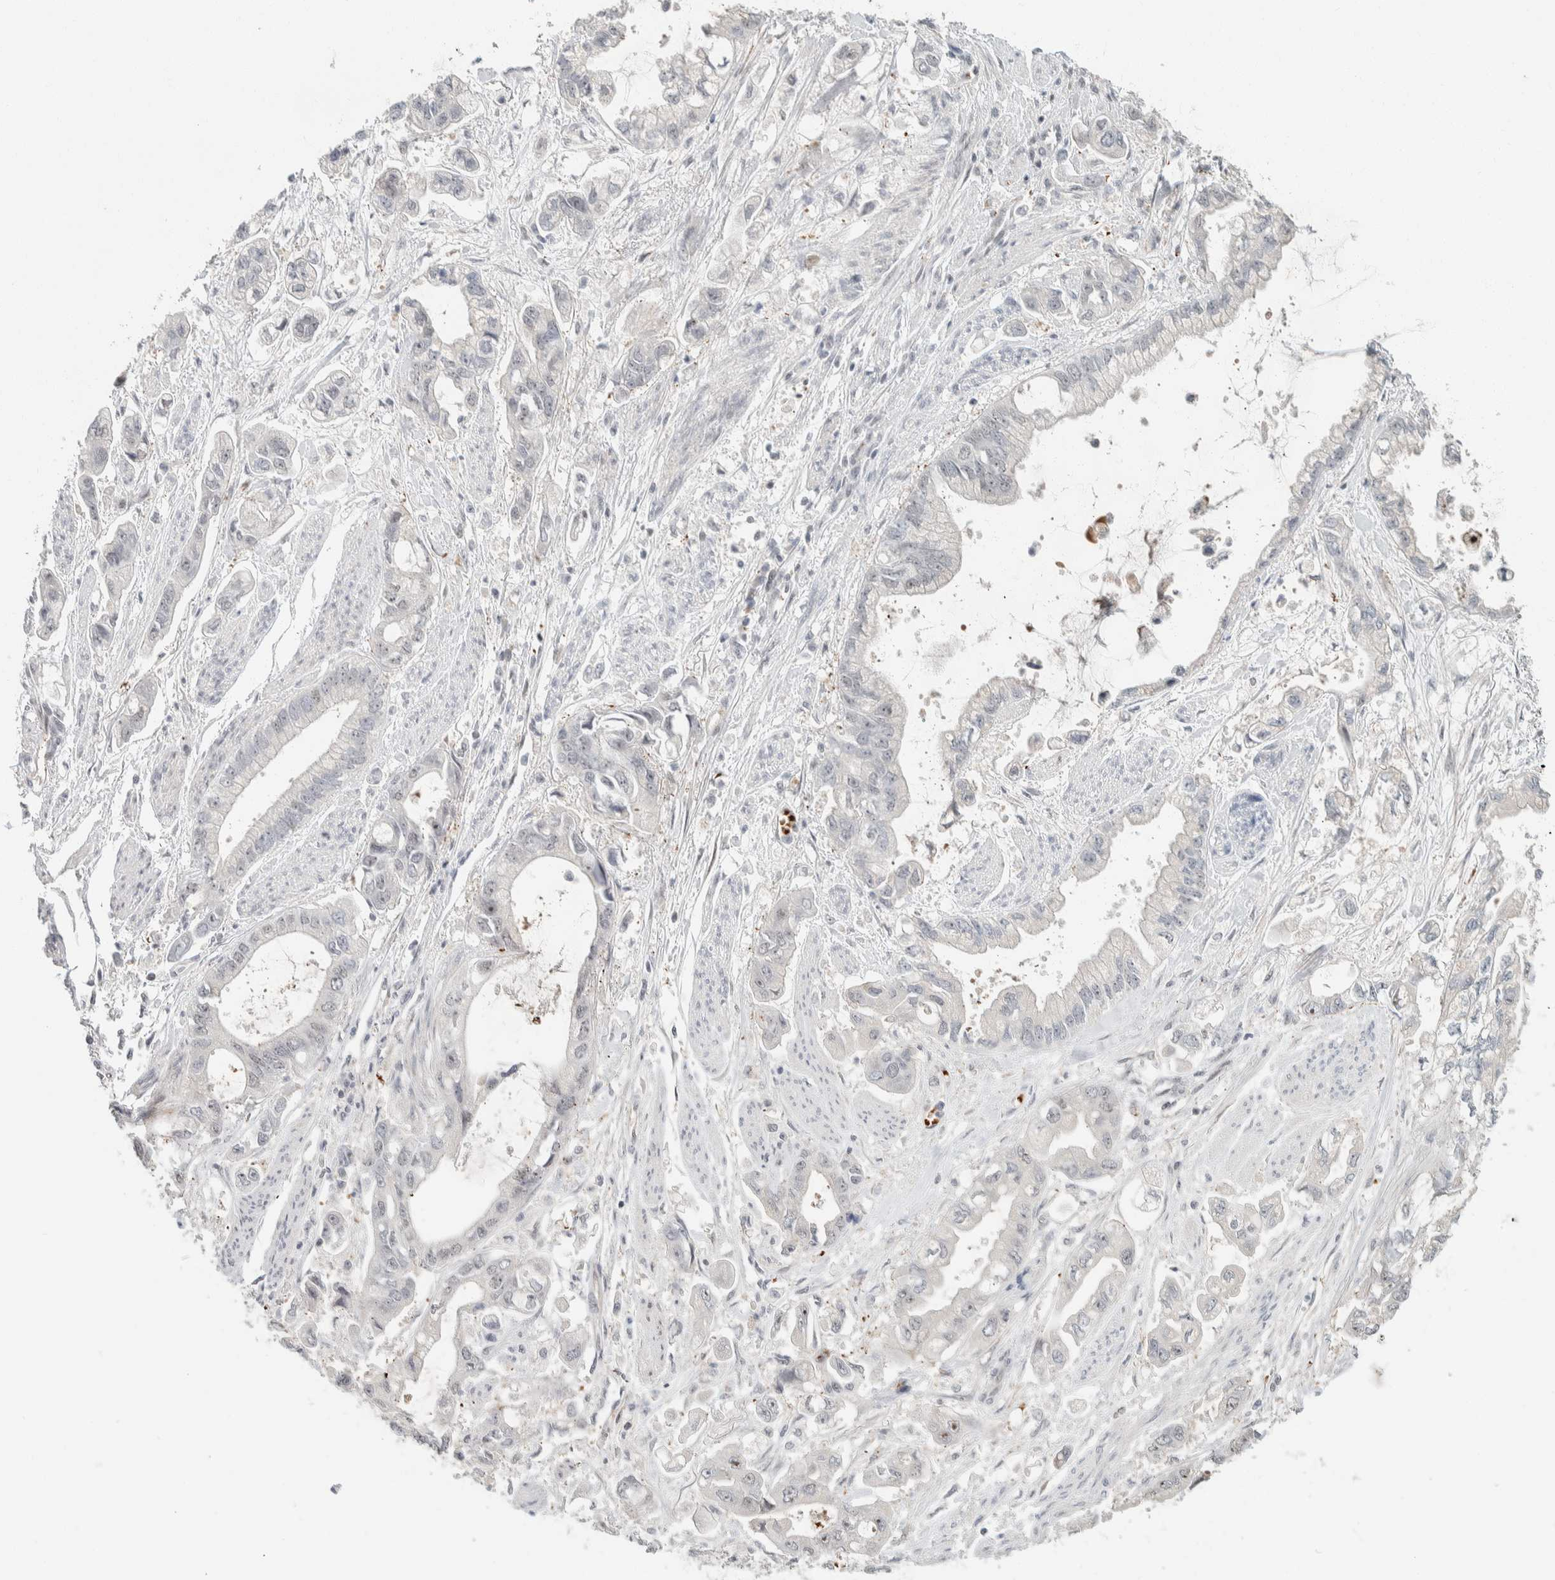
{"staining": {"intensity": "weak", "quantity": "<25%", "location": "nuclear"}, "tissue": "stomach cancer", "cell_type": "Tumor cells", "image_type": "cancer", "snomed": [{"axis": "morphology", "description": "Normal tissue, NOS"}, {"axis": "morphology", "description": "Adenocarcinoma, NOS"}, {"axis": "topography", "description": "Stomach"}], "caption": "Immunohistochemical staining of human adenocarcinoma (stomach) displays no significant expression in tumor cells.", "gene": "ZBTB2", "patient": {"sex": "male", "age": 62}}